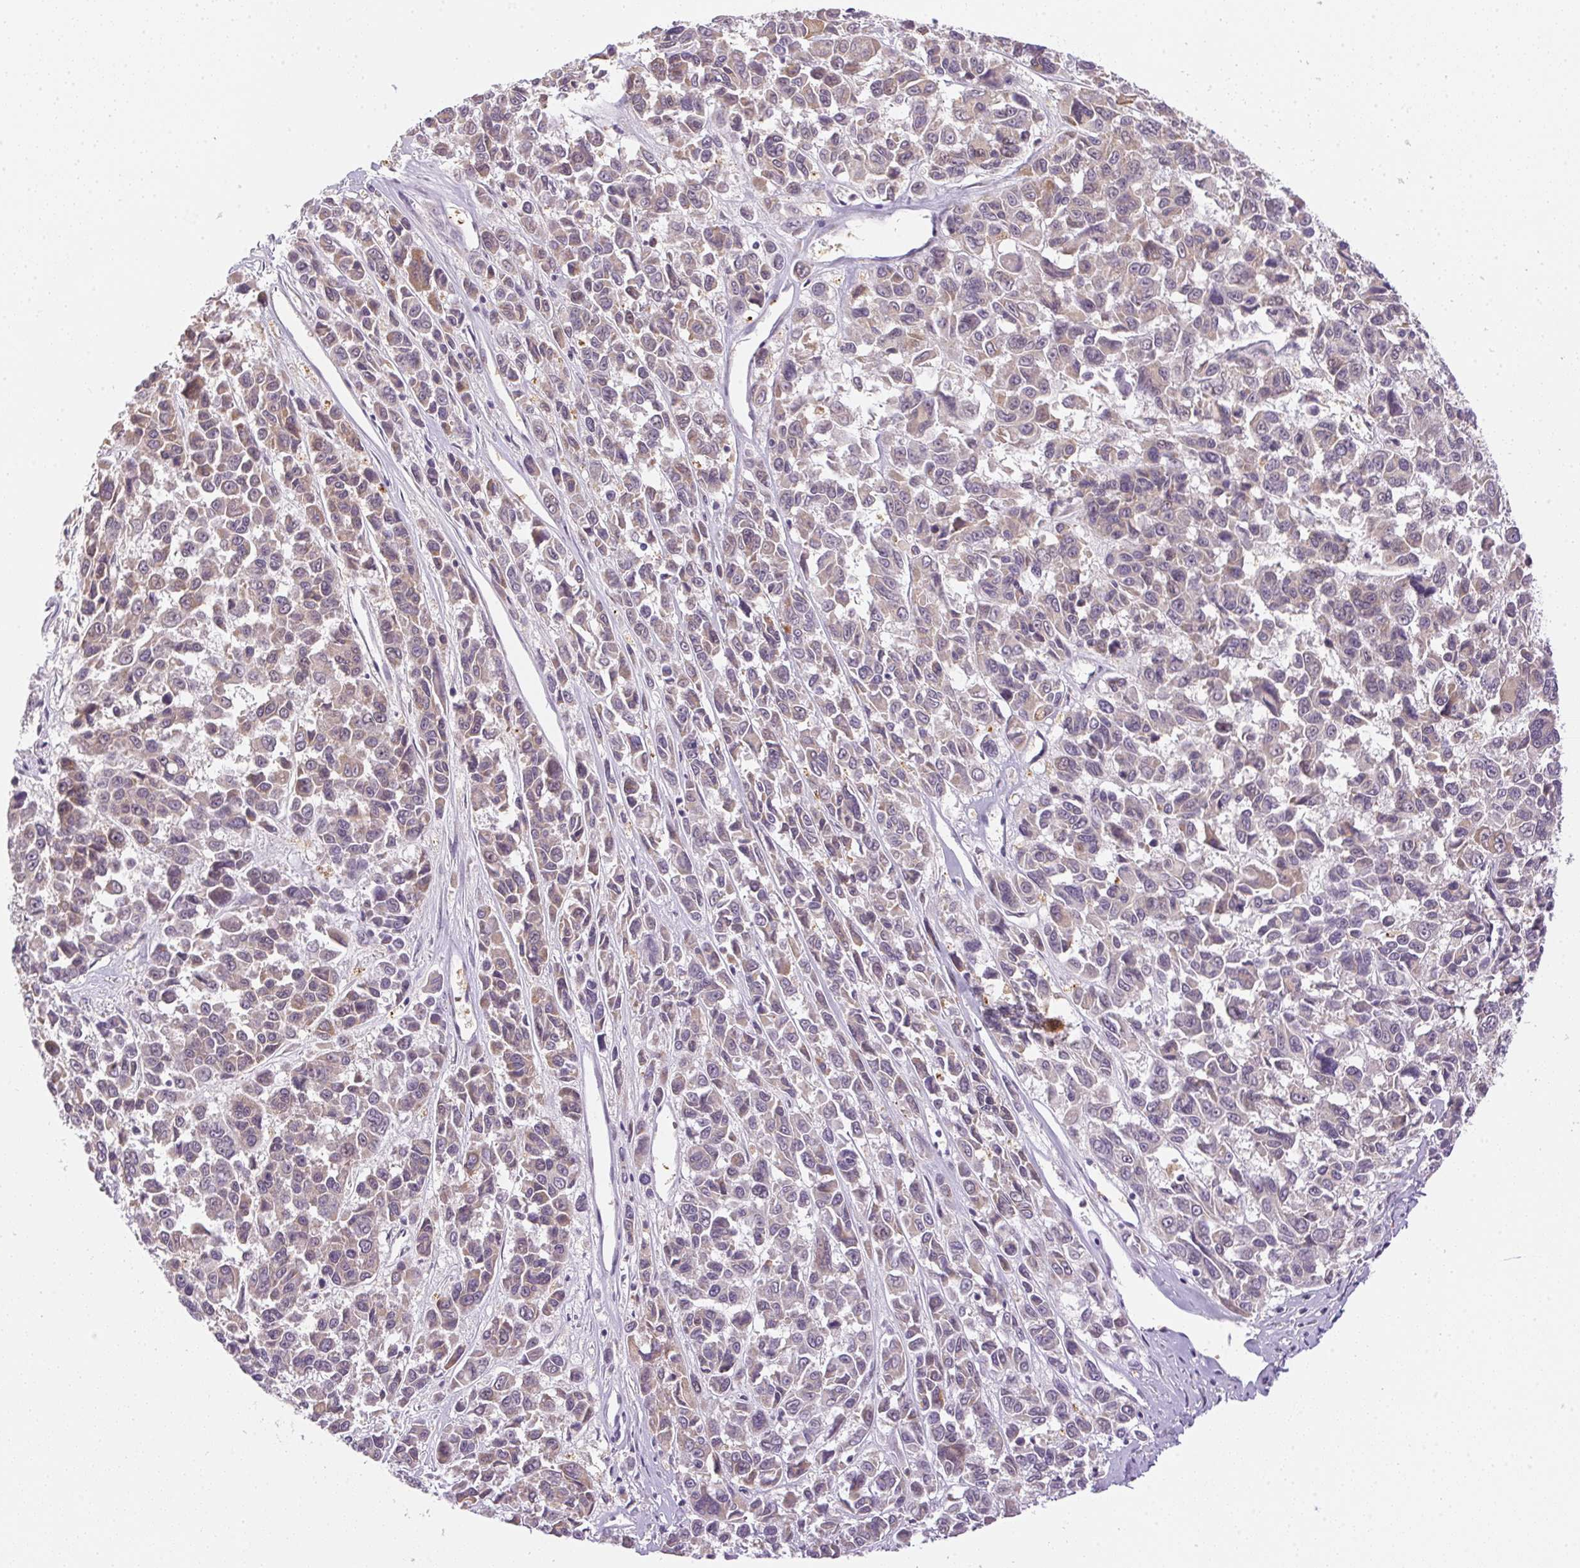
{"staining": {"intensity": "weak", "quantity": "<25%", "location": "cytoplasmic/membranous"}, "tissue": "melanoma", "cell_type": "Tumor cells", "image_type": "cancer", "snomed": [{"axis": "morphology", "description": "Malignant melanoma, NOS"}, {"axis": "topography", "description": "Skin"}], "caption": "Protein analysis of melanoma reveals no significant expression in tumor cells.", "gene": "METTL13", "patient": {"sex": "female", "age": 66}}